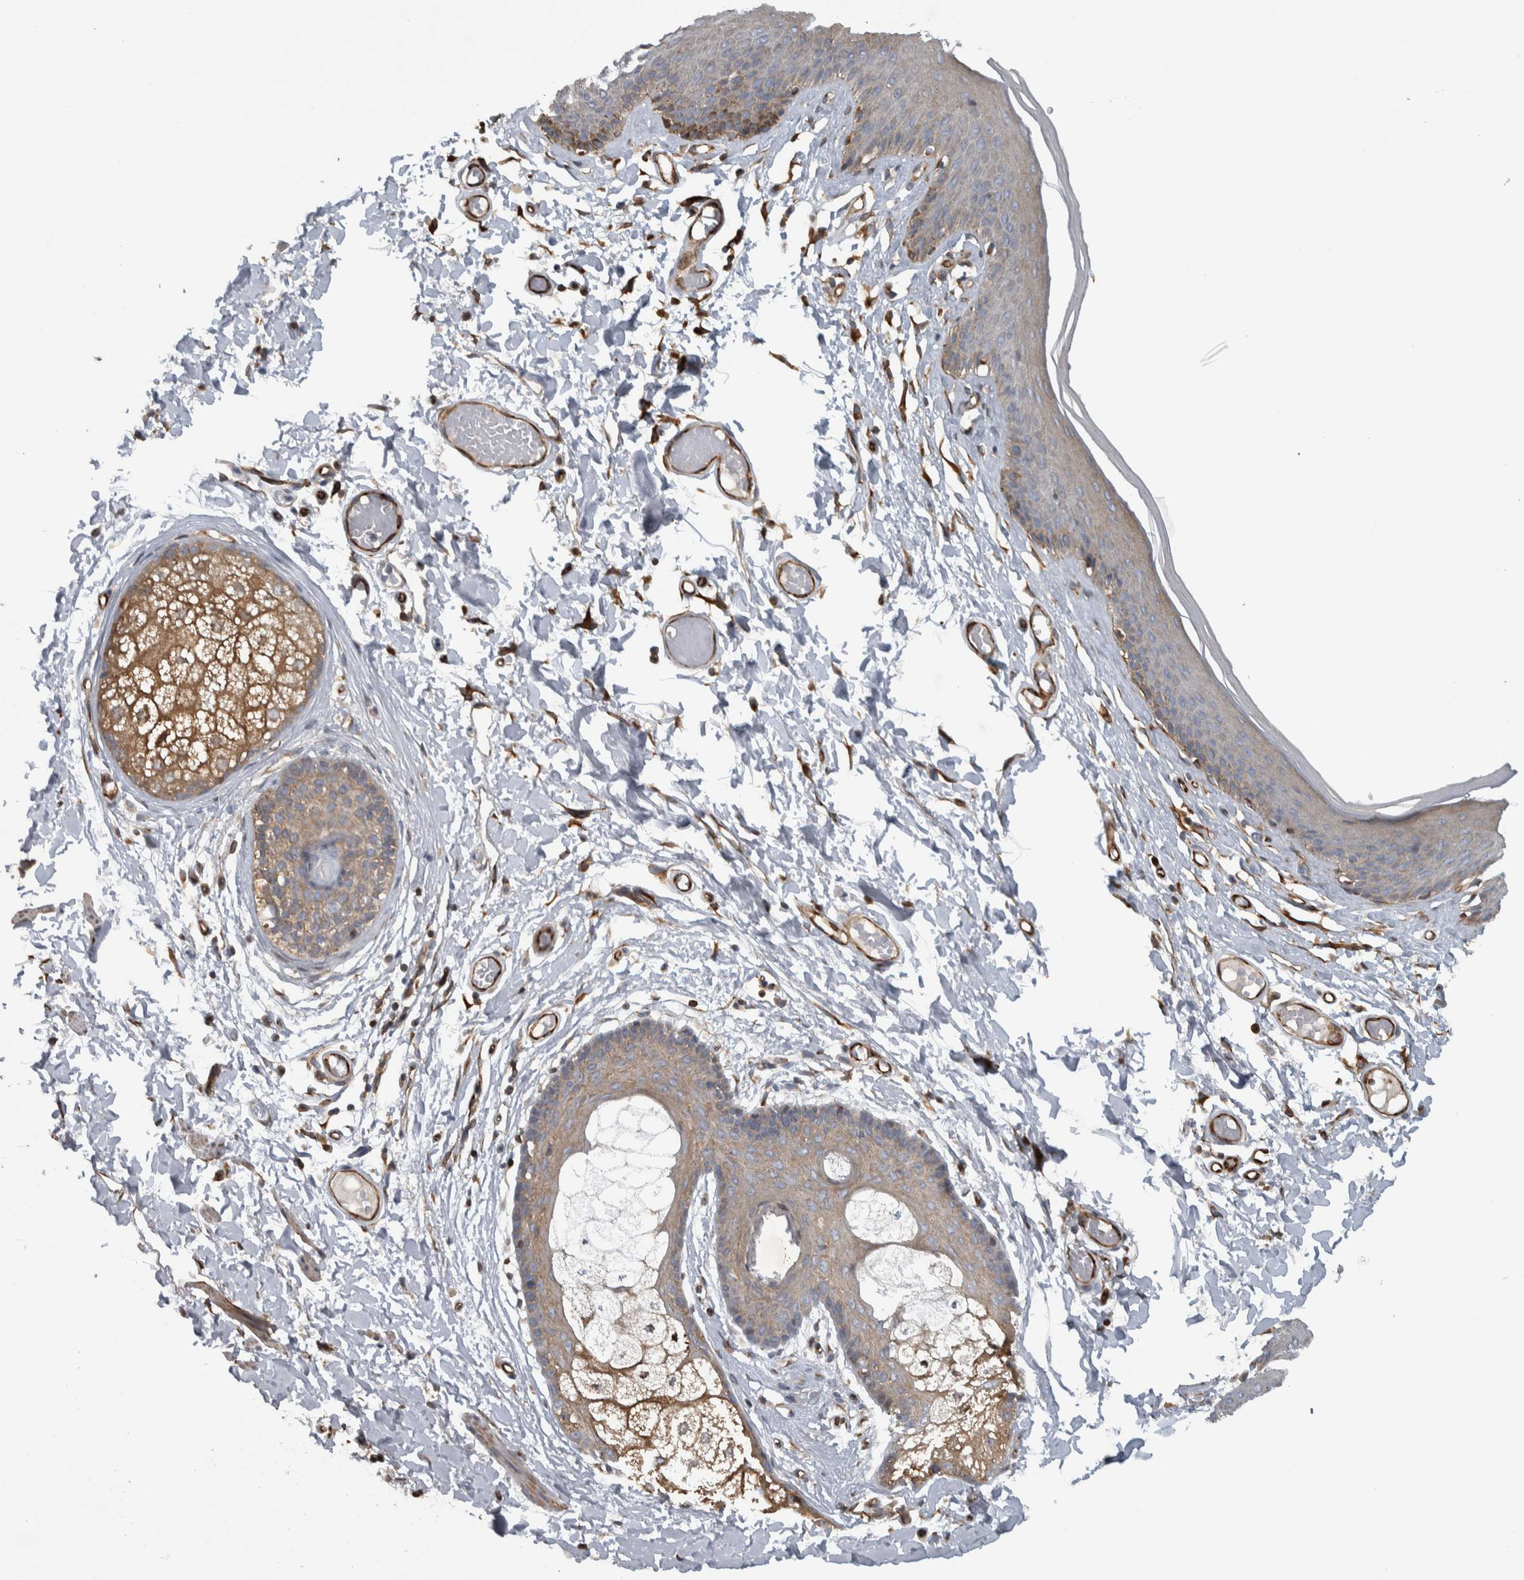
{"staining": {"intensity": "moderate", "quantity": "25%-75%", "location": "cytoplasmic/membranous"}, "tissue": "skin", "cell_type": "Epidermal cells", "image_type": "normal", "snomed": [{"axis": "morphology", "description": "Normal tissue, NOS"}, {"axis": "topography", "description": "Vulva"}], "caption": "Immunohistochemical staining of unremarkable skin shows moderate cytoplasmic/membranous protein expression in approximately 25%-75% of epidermal cells.", "gene": "NT5C2", "patient": {"sex": "female", "age": 73}}